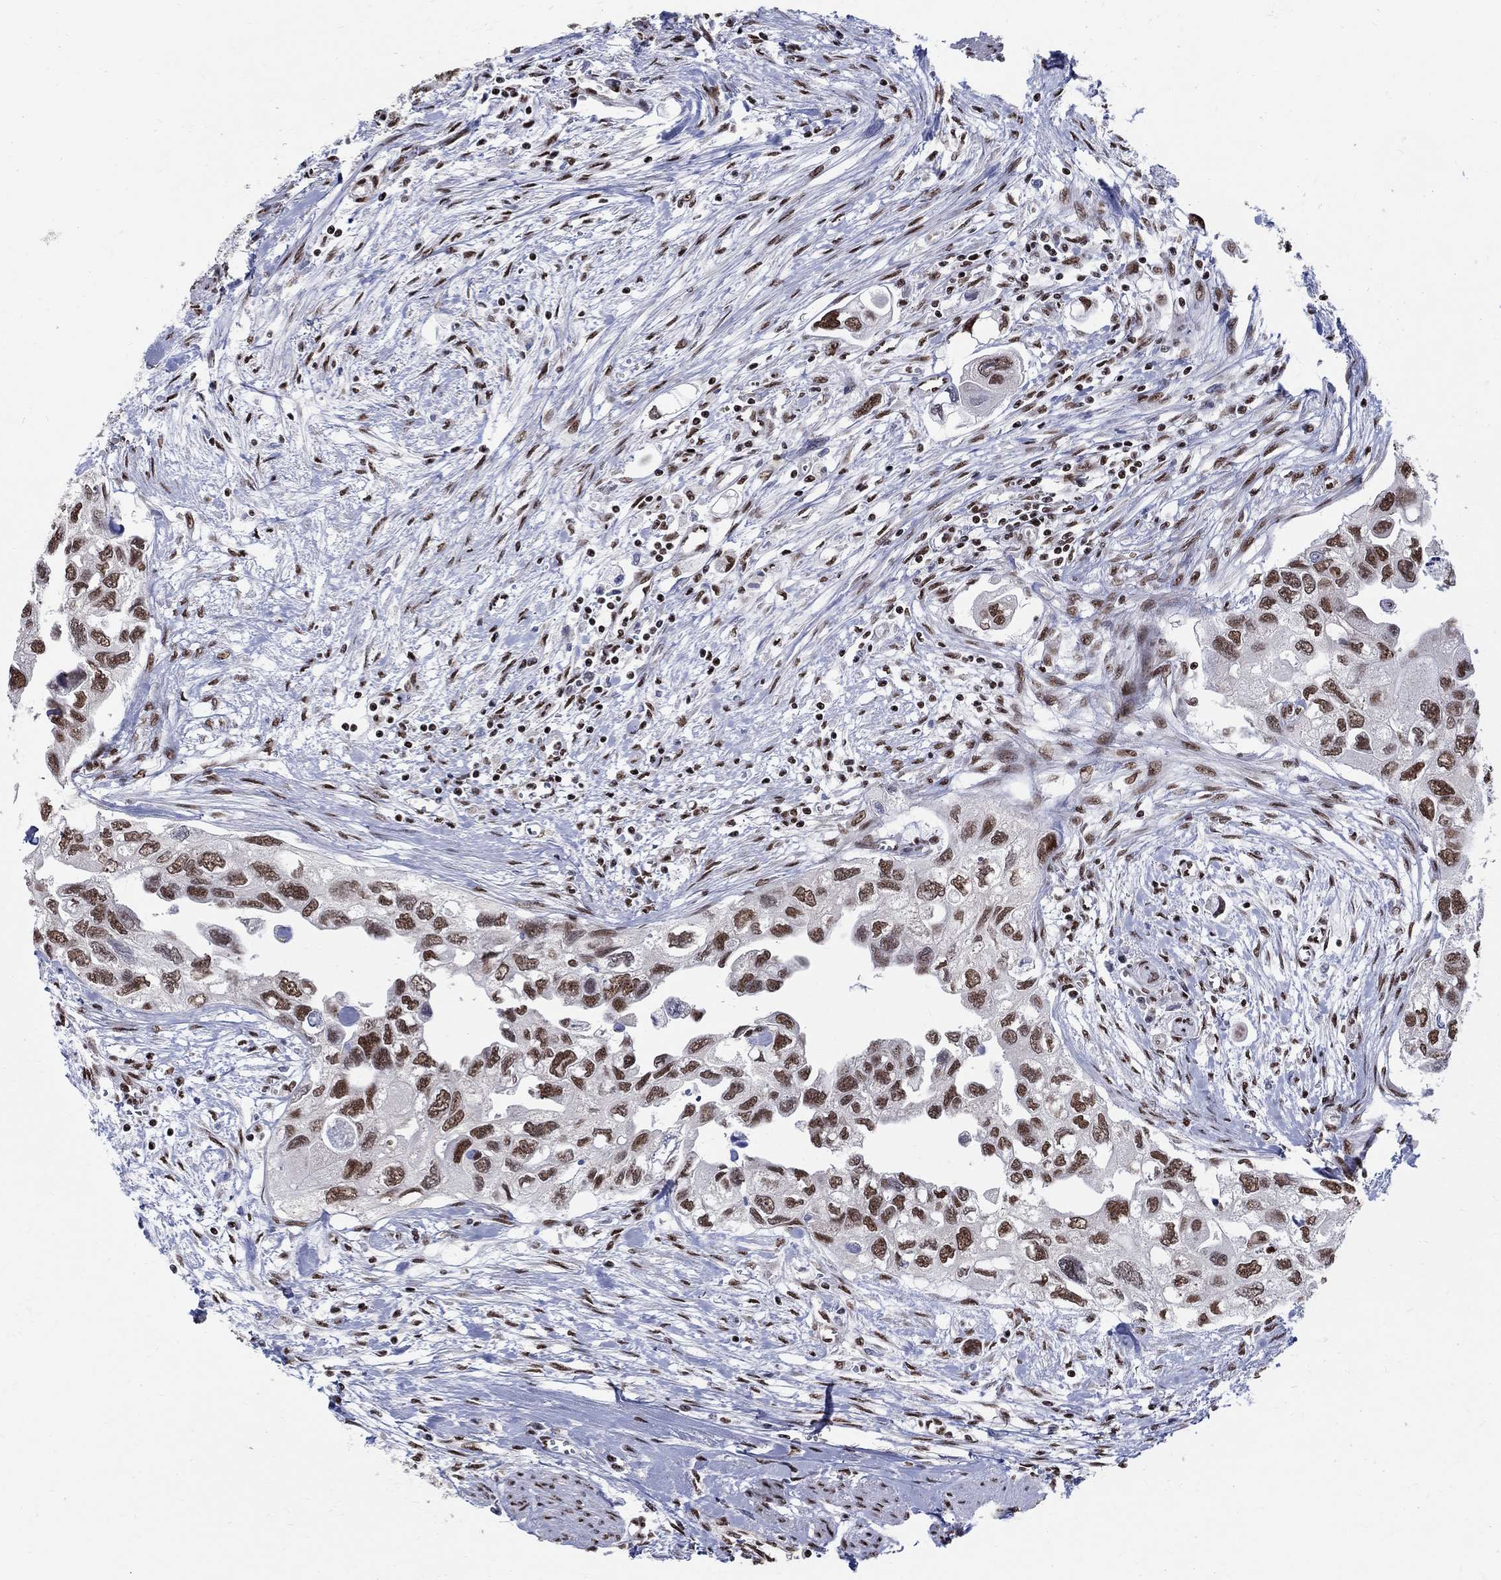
{"staining": {"intensity": "strong", "quantity": ">75%", "location": "nuclear"}, "tissue": "urothelial cancer", "cell_type": "Tumor cells", "image_type": "cancer", "snomed": [{"axis": "morphology", "description": "Urothelial carcinoma, High grade"}, {"axis": "topography", "description": "Urinary bladder"}], "caption": "Tumor cells reveal high levels of strong nuclear expression in about >75% of cells in human urothelial cancer.", "gene": "FBXO16", "patient": {"sex": "male", "age": 59}}